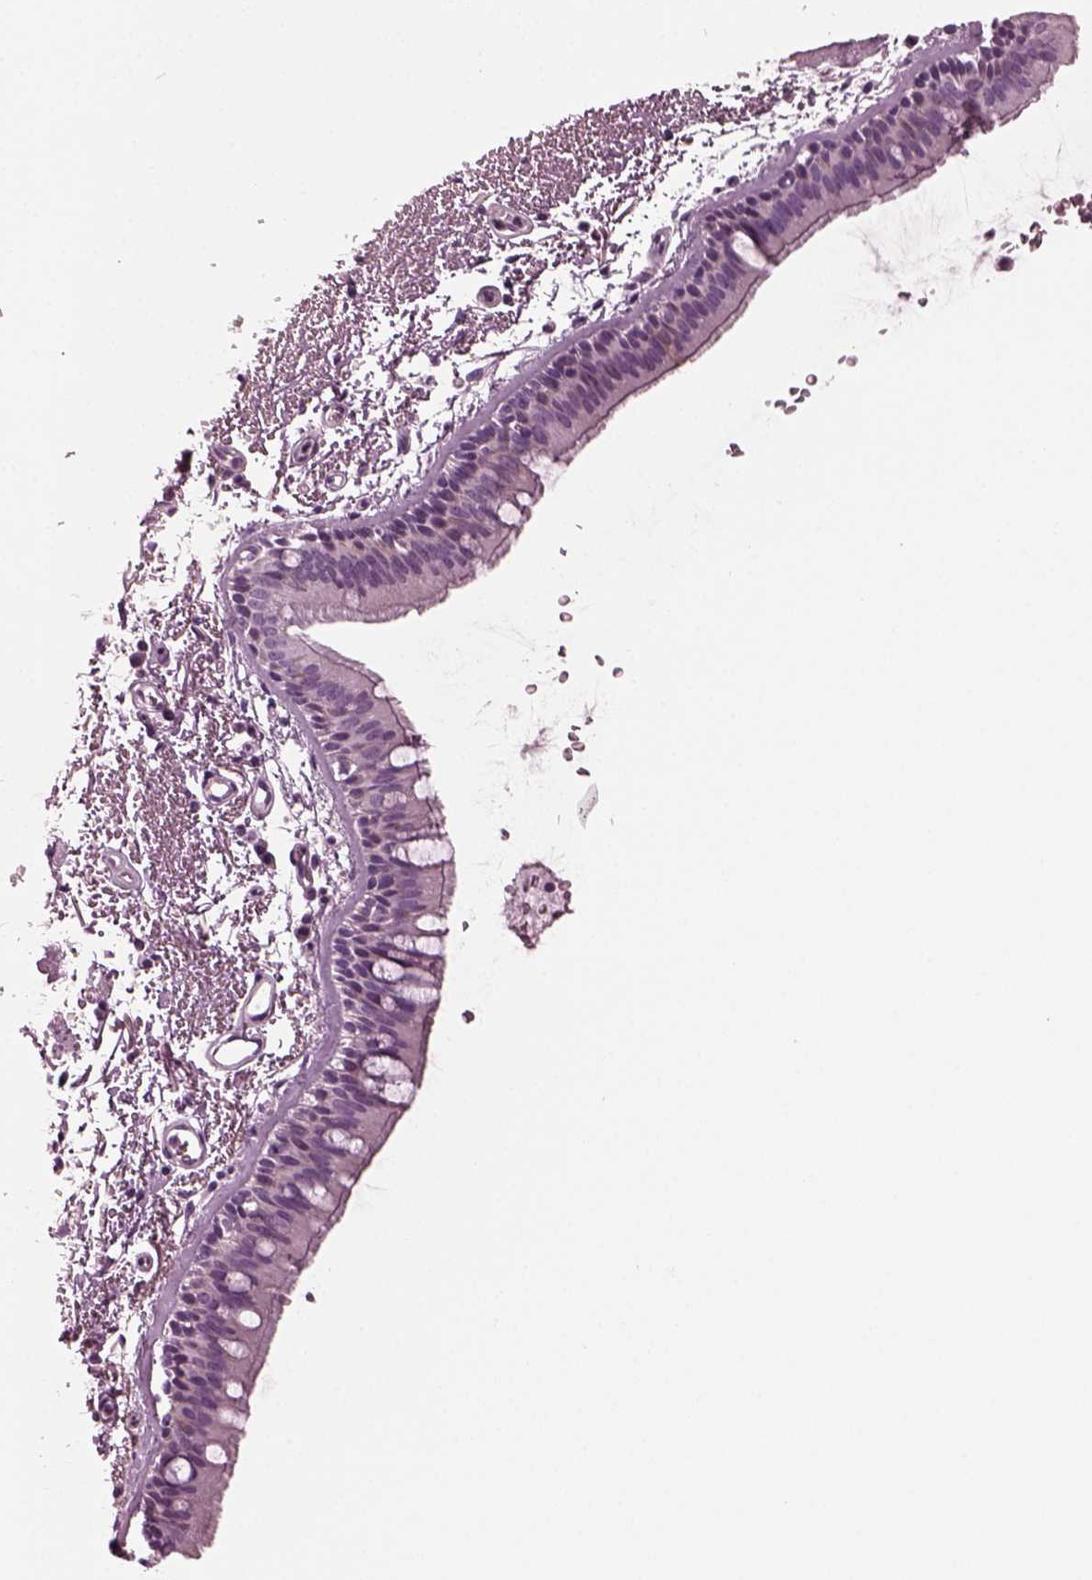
{"staining": {"intensity": "negative", "quantity": "none", "location": "none"}, "tissue": "bronchus", "cell_type": "Respiratory epithelial cells", "image_type": "normal", "snomed": [{"axis": "morphology", "description": "Normal tissue, NOS"}, {"axis": "topography", "description": "Lymph node"}, {"axis": "topography", "description": "Bronchus"}], "caption": "Immunohistochemistry (IHC) of unremarkable human bronchus exhibits no expression in respiratory epithelial cells.", "gene": "GDF11", "patient": {"sex": "female", "age": 70}}